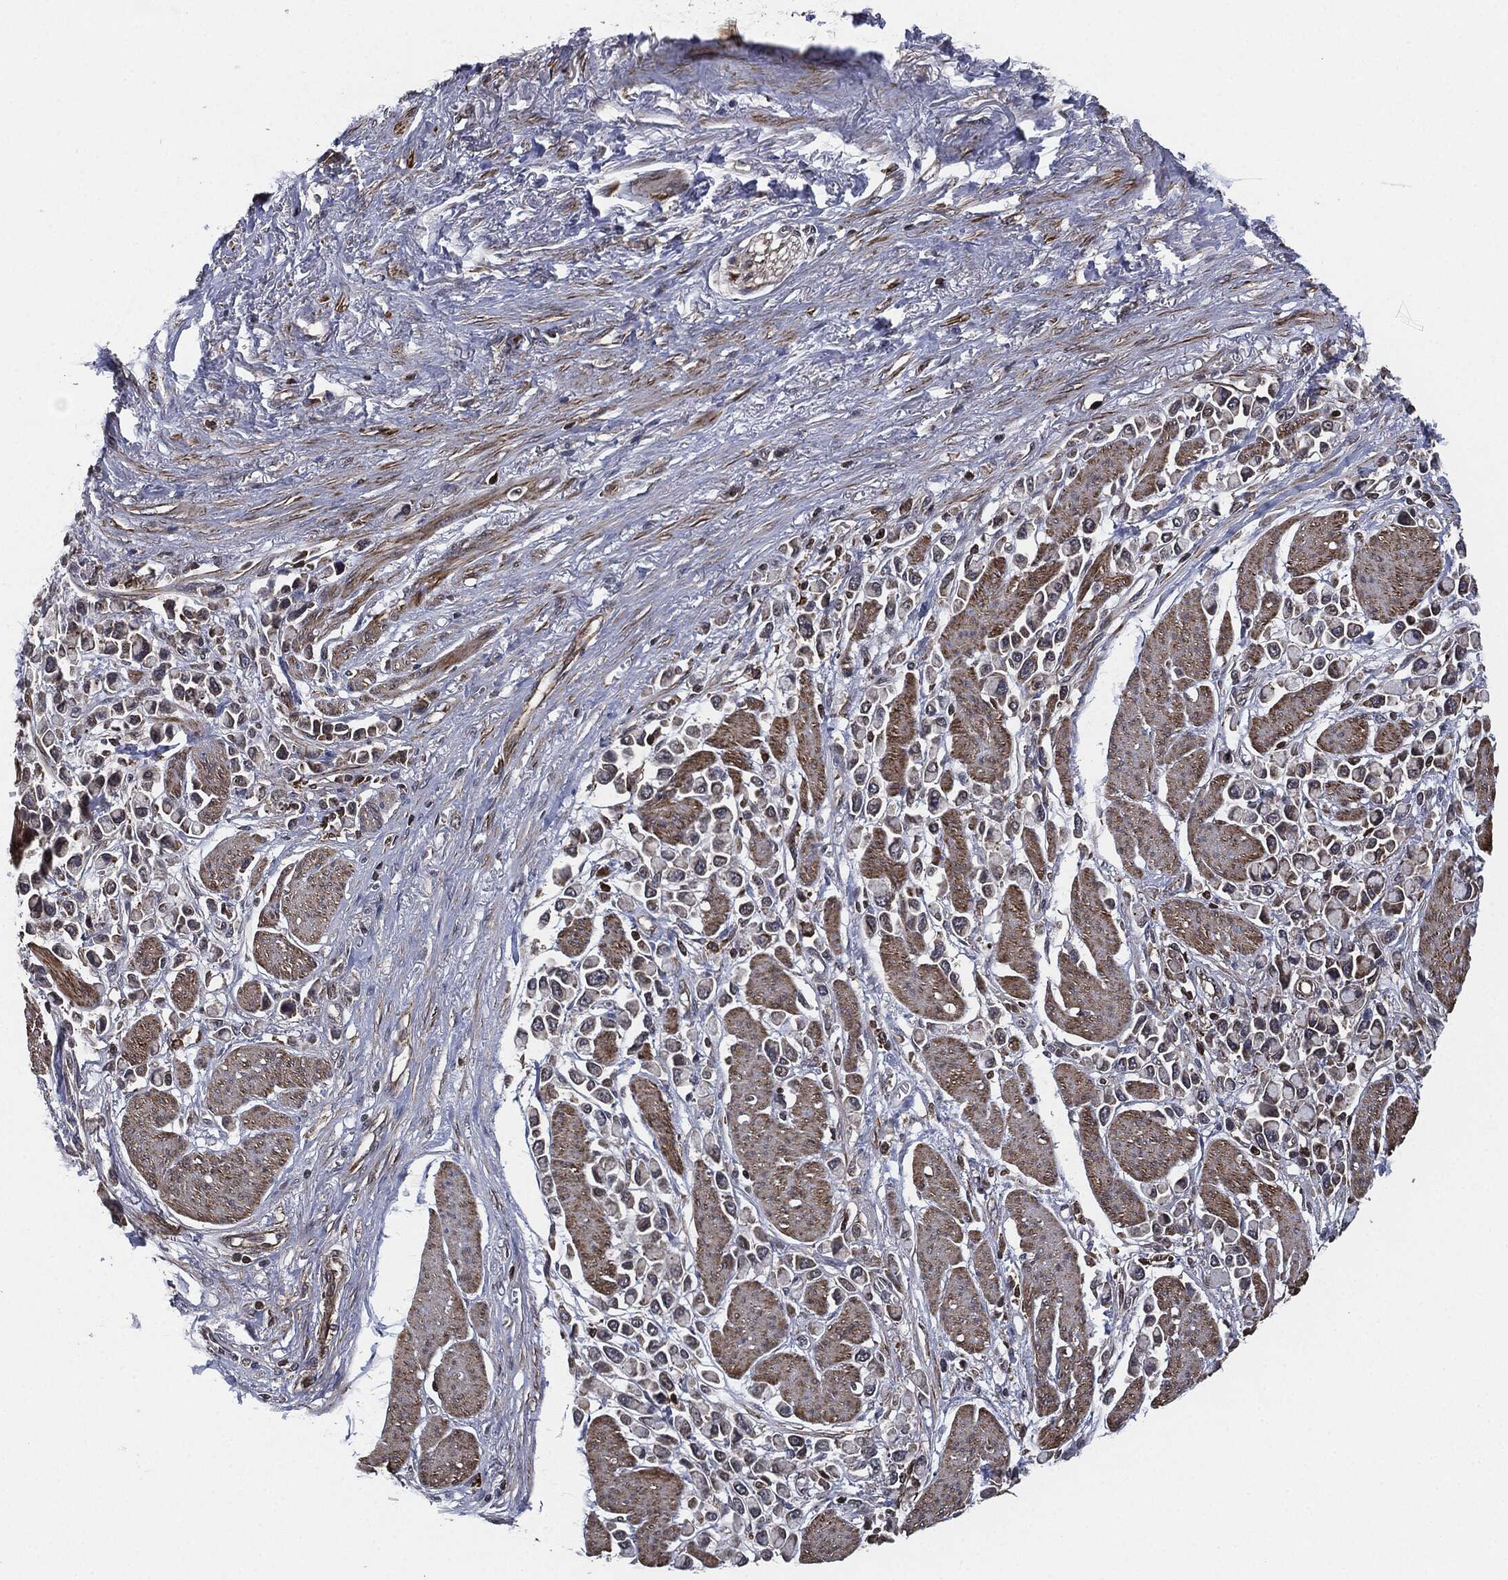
{"staining": {"intensity": "moderate", "quantity": "25%-75%", "location": "cytoplasmic/membranous"}, "tissue": "stomach cancer", "cell_type": "Tumor cells", "image_type": "cancer", "snomed": [{"axis": "morphology", "description": "Adenocarcinoma, NOS"}, {"axis": "topography", "description": "Stomach"}], "caption": "This is a histology image of IHC staining of stomach cancer, which shows moderate positivity in the cytoplasmic/membranous of tumor cells.", "gene": "UBR1", "patient": {"sex": "female", "age": 81}}